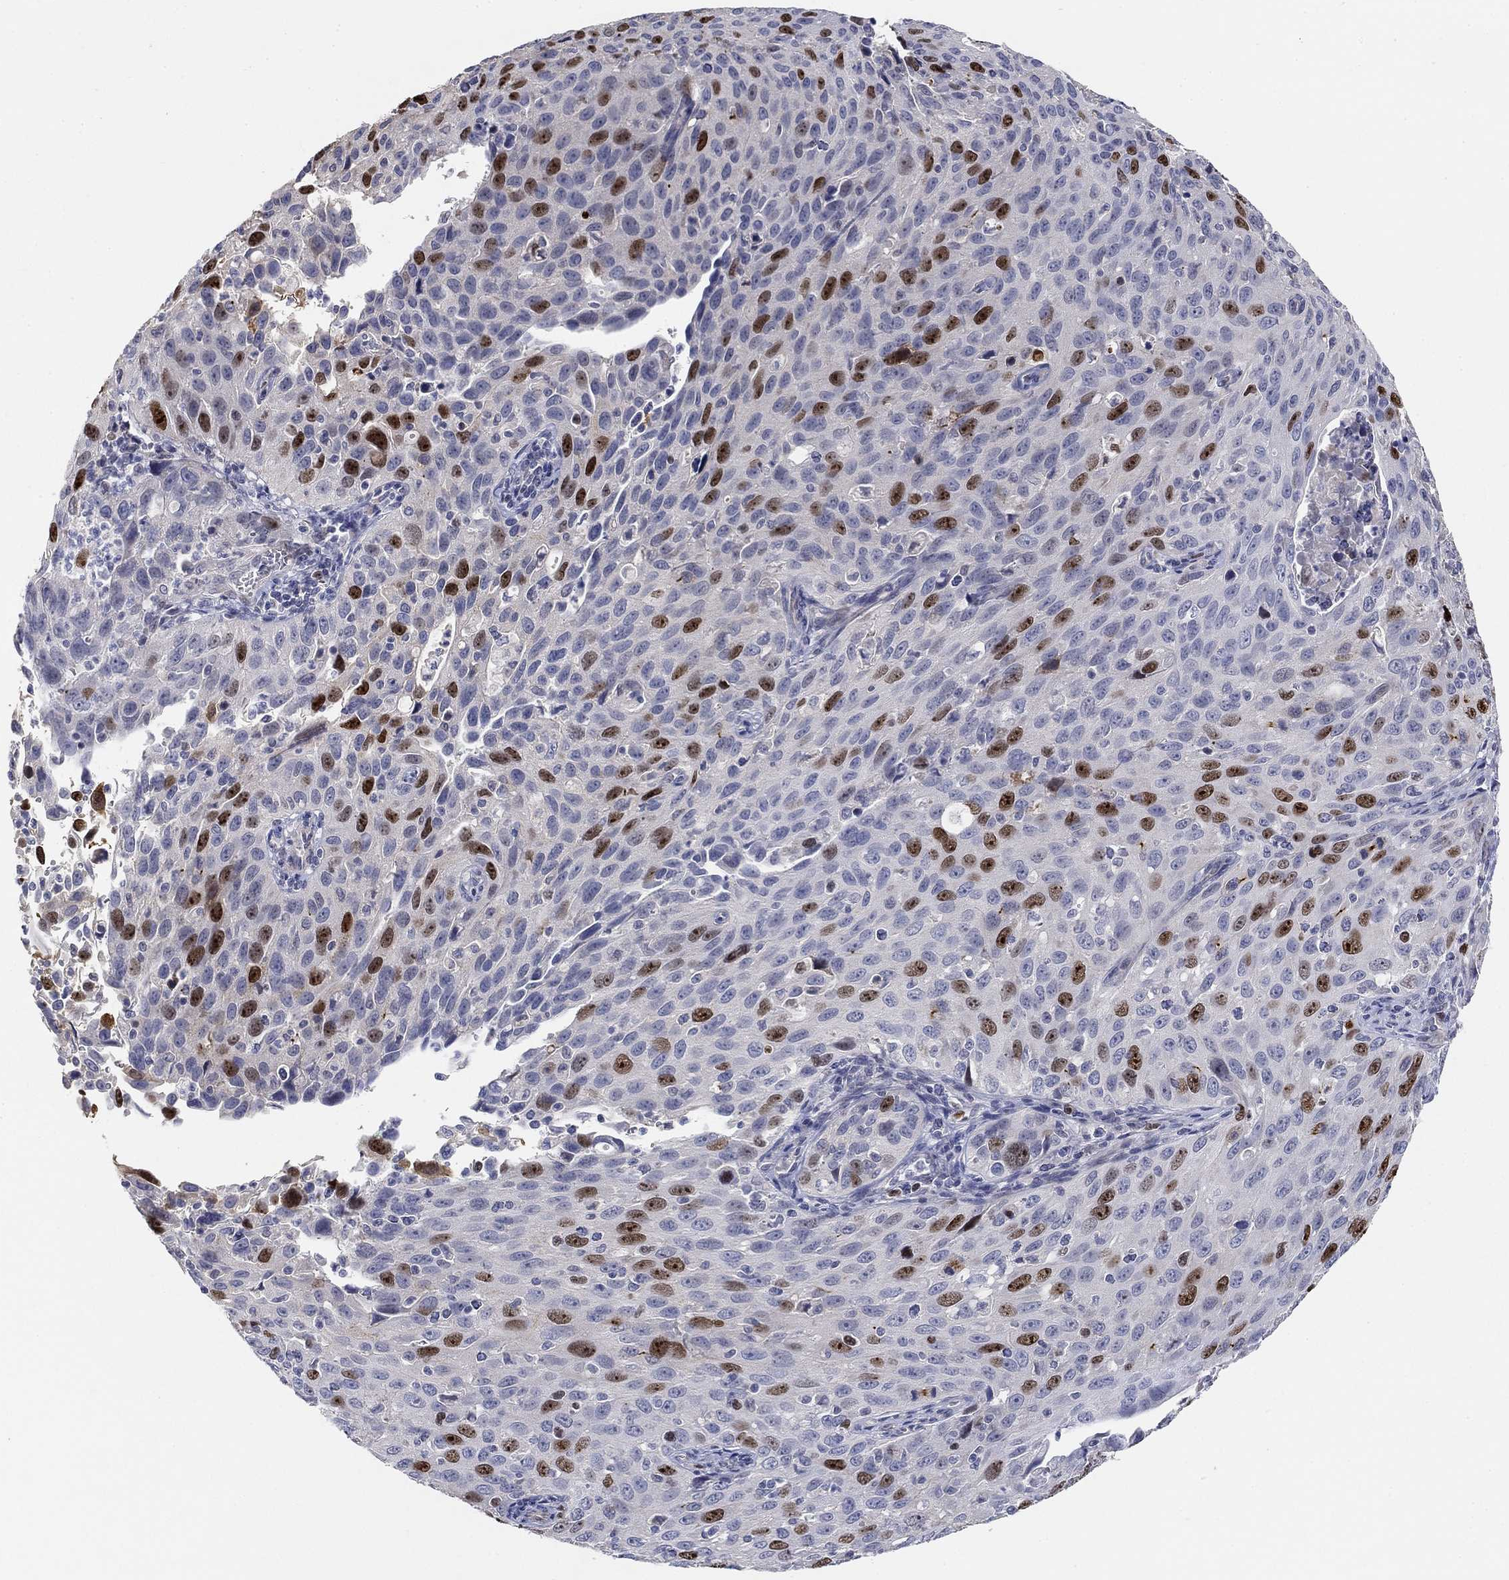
{"staining": {"intensity": "strong", "quantity": "<25%", "location": "nuclear"}, "tissue": "cervical cancer", "cell_type": "Tumor cells", "image_type": "cancer", "snomed": [{"axis": "morphology", "description": "Squamous cell carcinoma, NOS"}, {"axis": "topography", "description": "Cervix"}], "caption": "This is a micrograph of immunohistochemistry staining of cervical cancer, which shows strong expression in the nuclear of tumor cells.", "gene": "PRC1", "patient": {"sex": "female", "age": 26}}